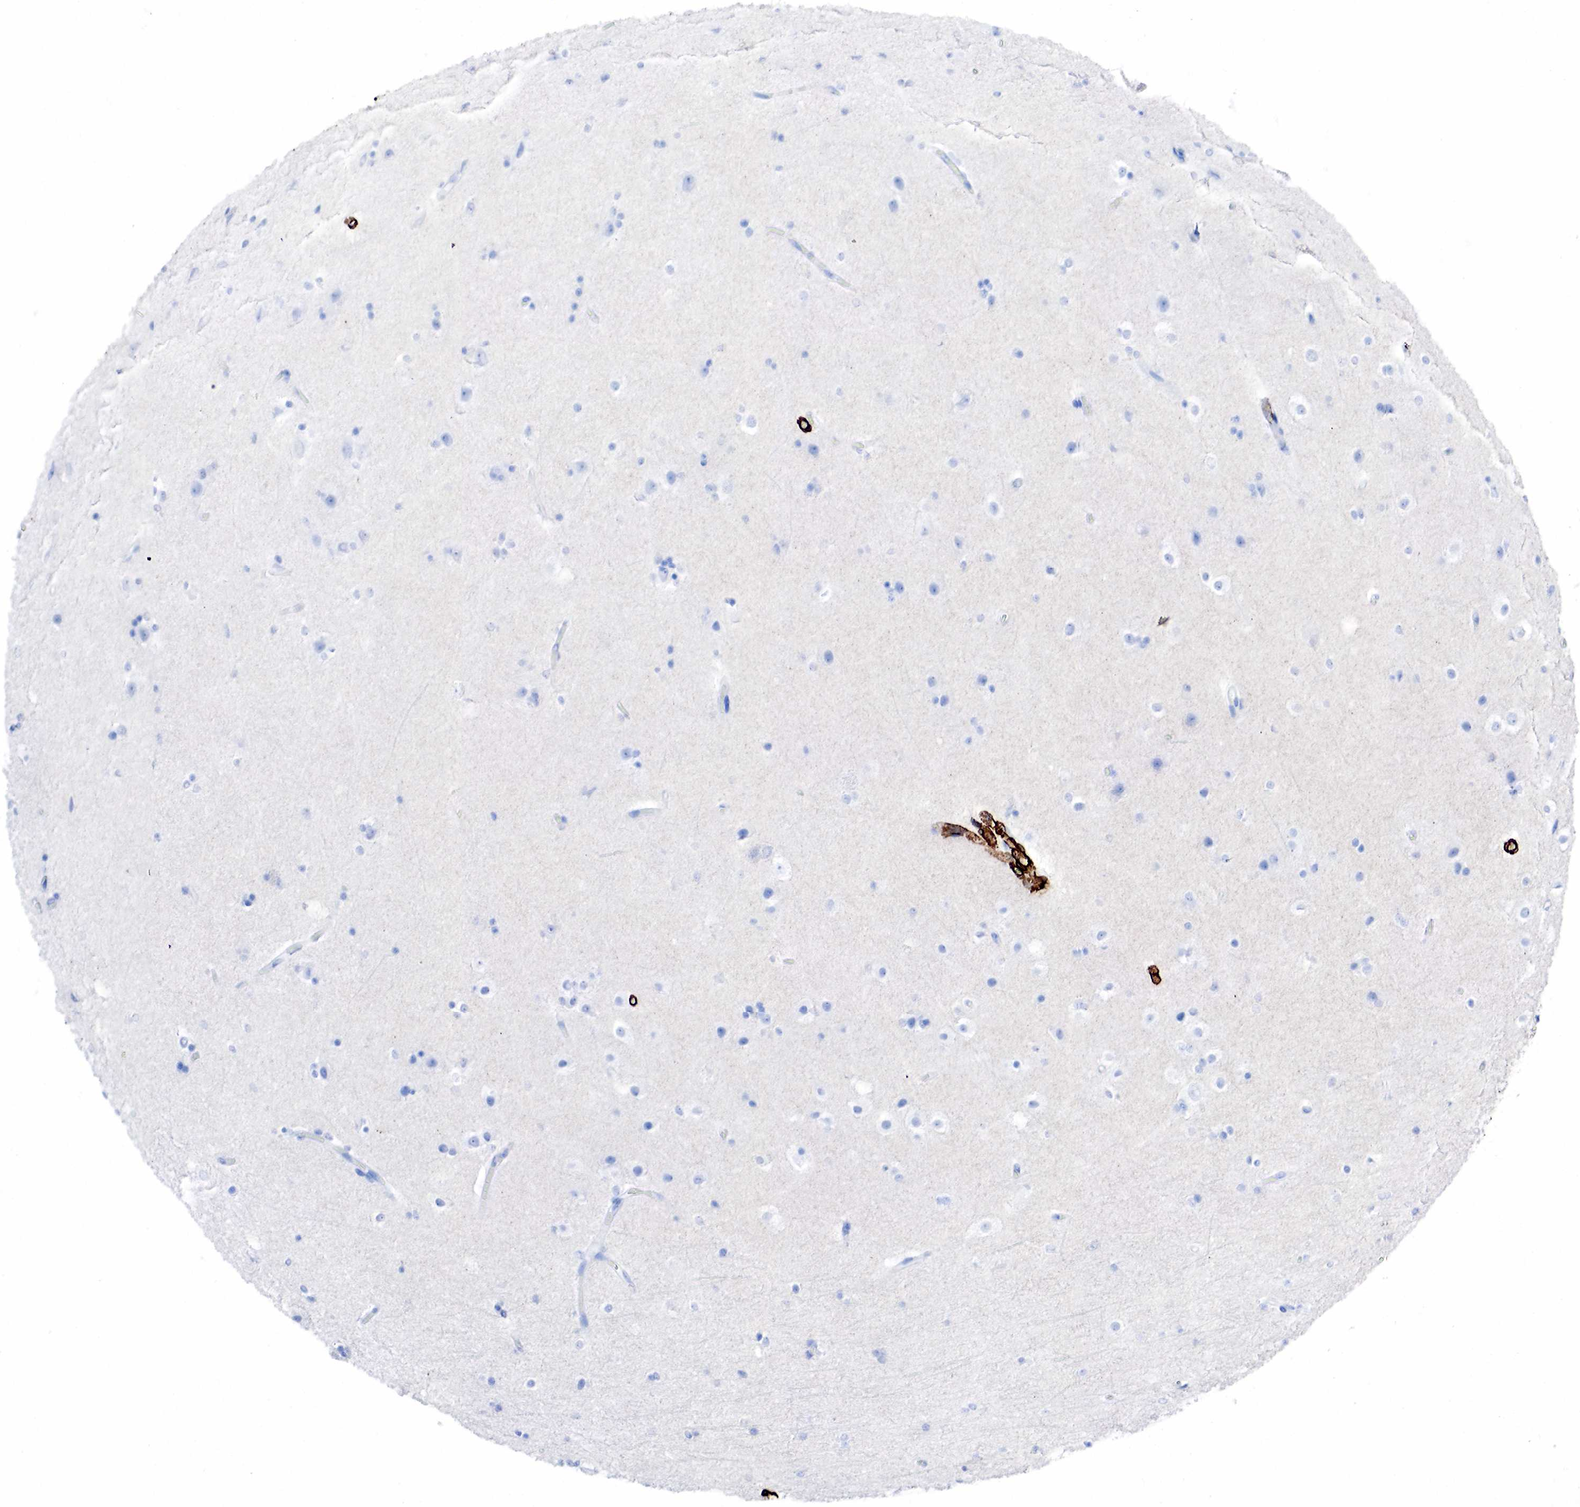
{"staining": {"intensity": "negative", "quantity": "none", "location": "none"}, "tissue": "cerebral cortex", "cell_type": "Endothelial cells", "image_type": "normal", "snomed": [{"axis": "morphology", "description": "Normal tissue, NOS"}, {"axis": "topography", "description": "Cerebral cortex"}, {"axis": "topography", "description": "Hippocampus"}], "caption": "There is no significant expression in endothelial cells of cerebral cortex. The staining is performed using DAB brown chromogen with nuclei counter-stained in using hematoxylin.", "gene": "ACTA2", "patient": {"sex": "female", "age": 19}}